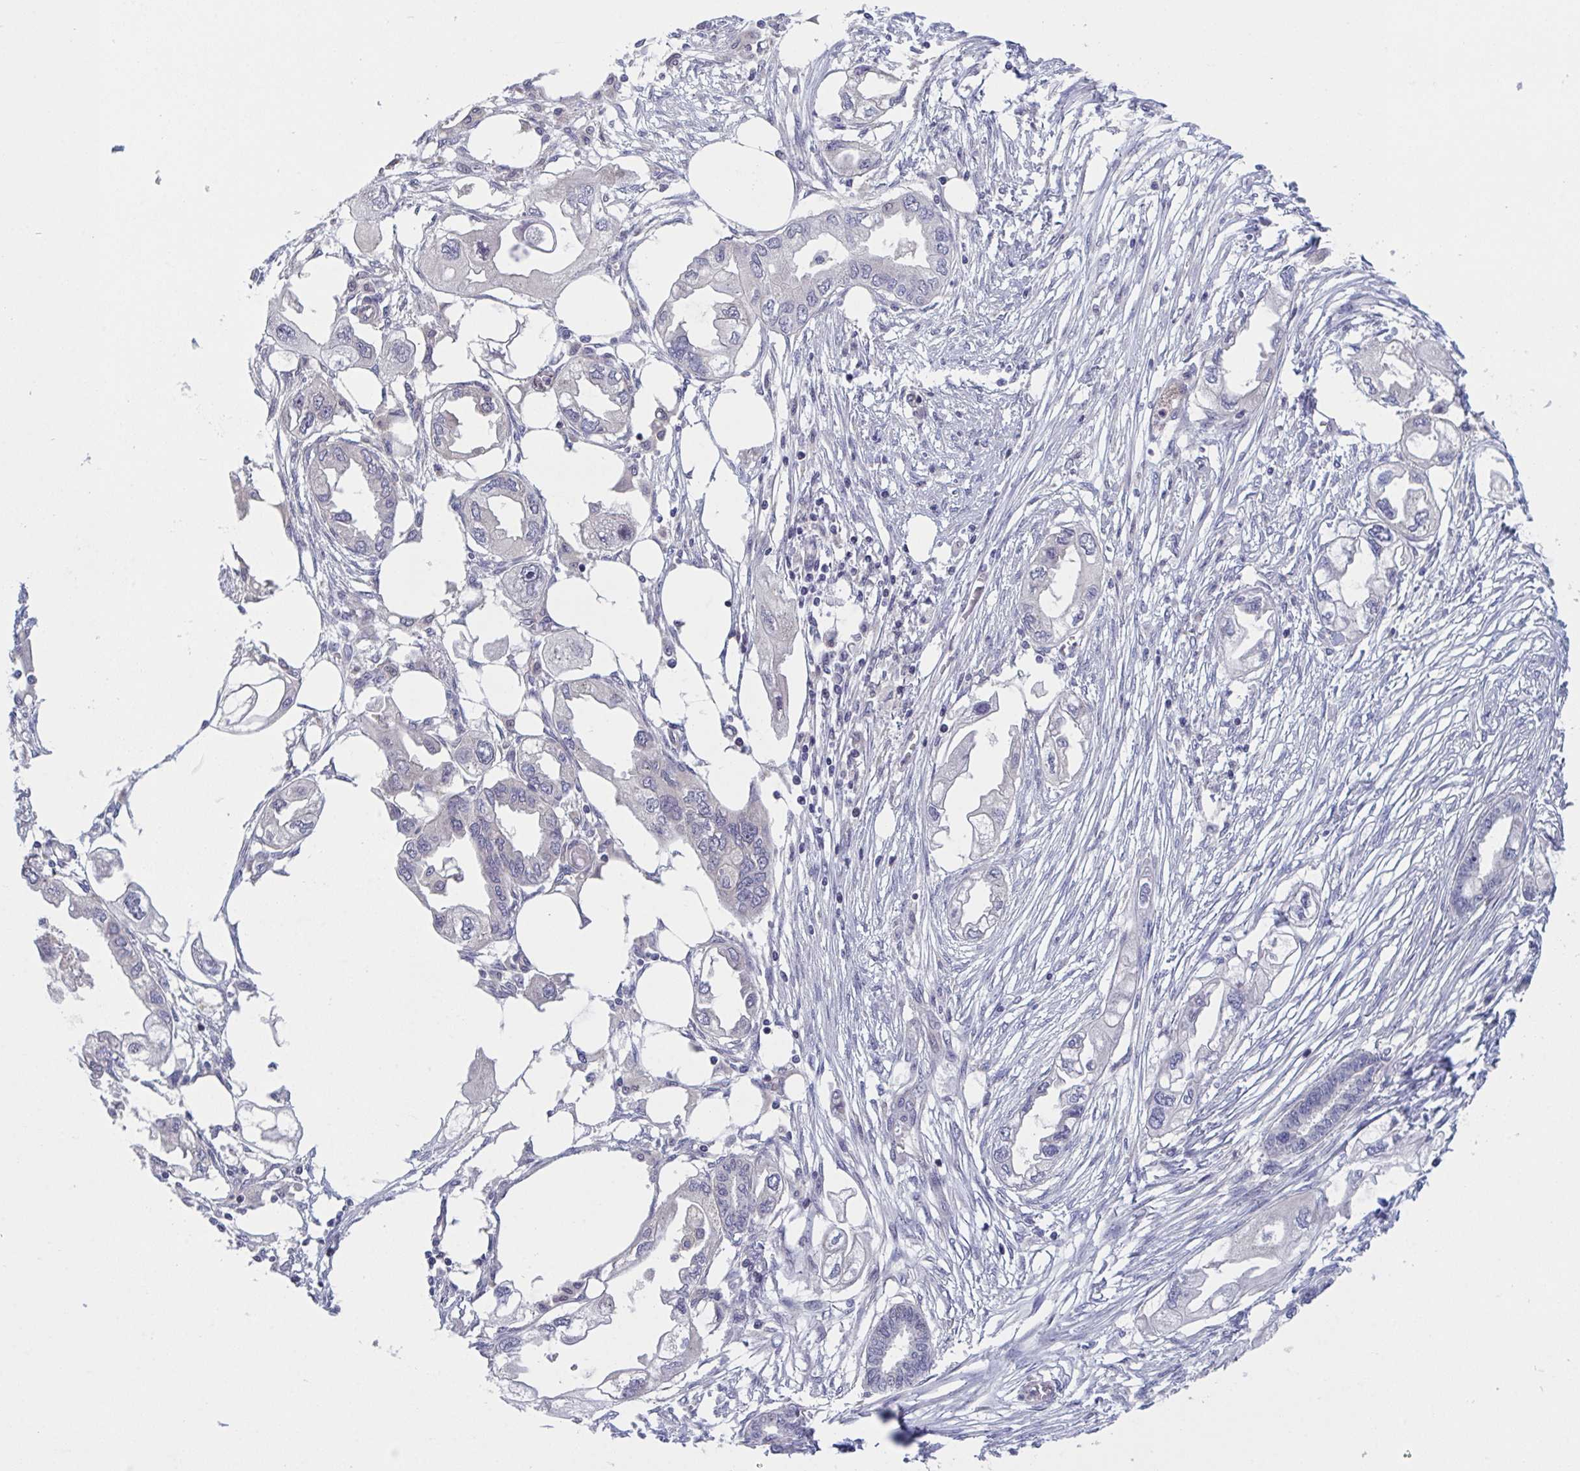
{"staining": {"intensity": "negative", "quantity": "none", "location": "none"}, "tissue": "endometrial cancer", "cell_type": "Tumor cells", "image_type": "cancer", "snomed": [{"axis": "morphology", "description": "Adenocarcinoma, NOS"}, {"axis": "morphology", "description": "Adenocarcinoma, metastatic, NOS"}, {"axis": "topography", "description": "Adipose tissue"}, {"axis": "topography", "description": "Endometrium"}], "caption": "An image of endometrial cancer stained for a protein reveals no brown staining in tumor cells.", "gene": "RIOK1", "patient": {"sex": "female", "age": 67}}